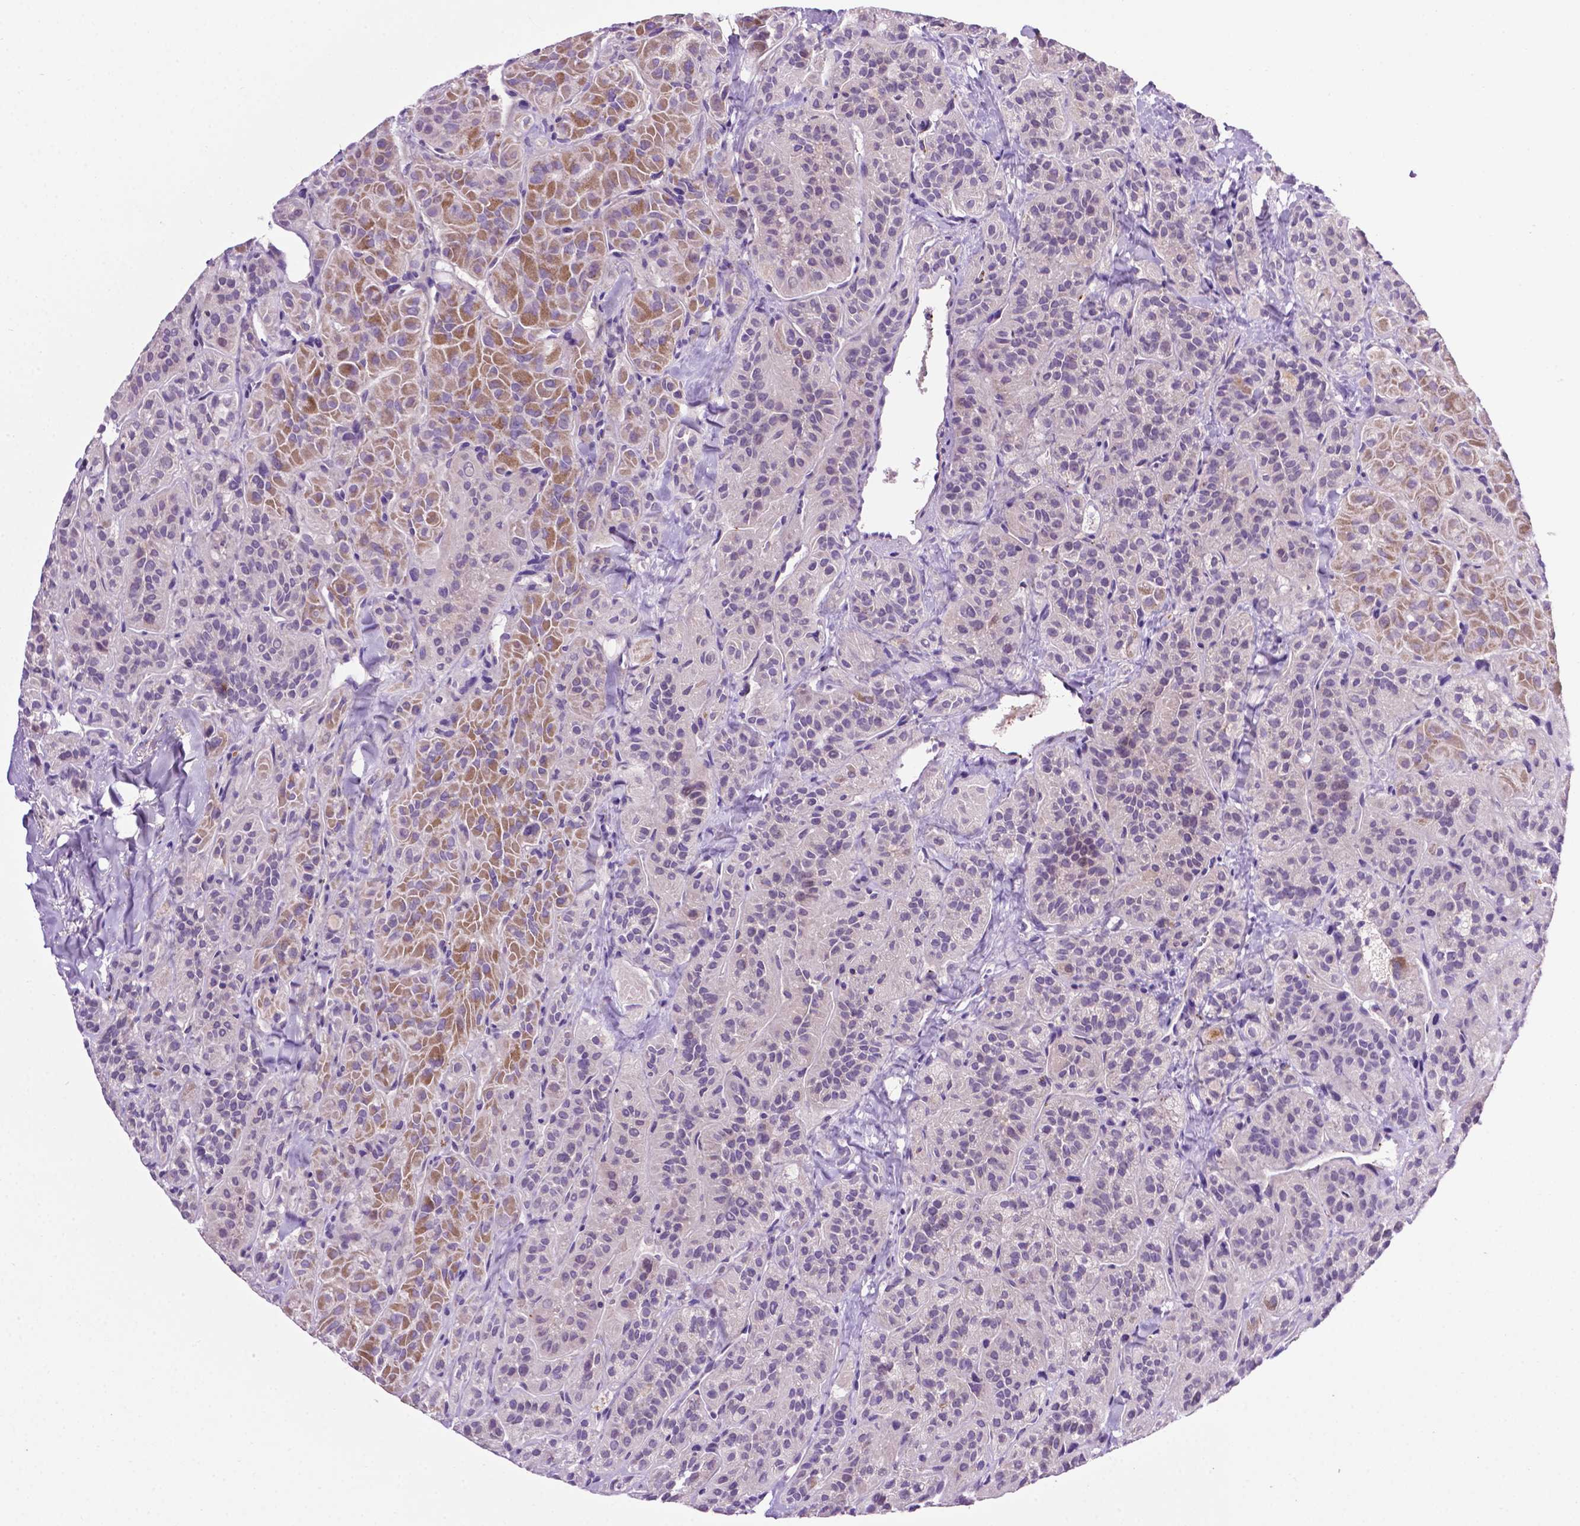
{"staining": {"intensity": "moderate", "quantity": "<25%", "location": "cytoplasmic/membranous"}, "tissue": "thyroid cancer", "cell_type": "Tumor cells", "image_type": "cancer", "snomed": [{"axis": "morphology", "description": "Papillary adenocarcinoma, NOS"}, {"axis": "topography", "description": "Thyroid gland"}], "caption": "Thyroid cancer was stained to show a protein in brown. There is low levels of moderate cytoplasmic/membranous positivity in approximately <25% of tumor cells.", "gene": "SPNS2", "patient": {"sex": "female", "age": 45}}